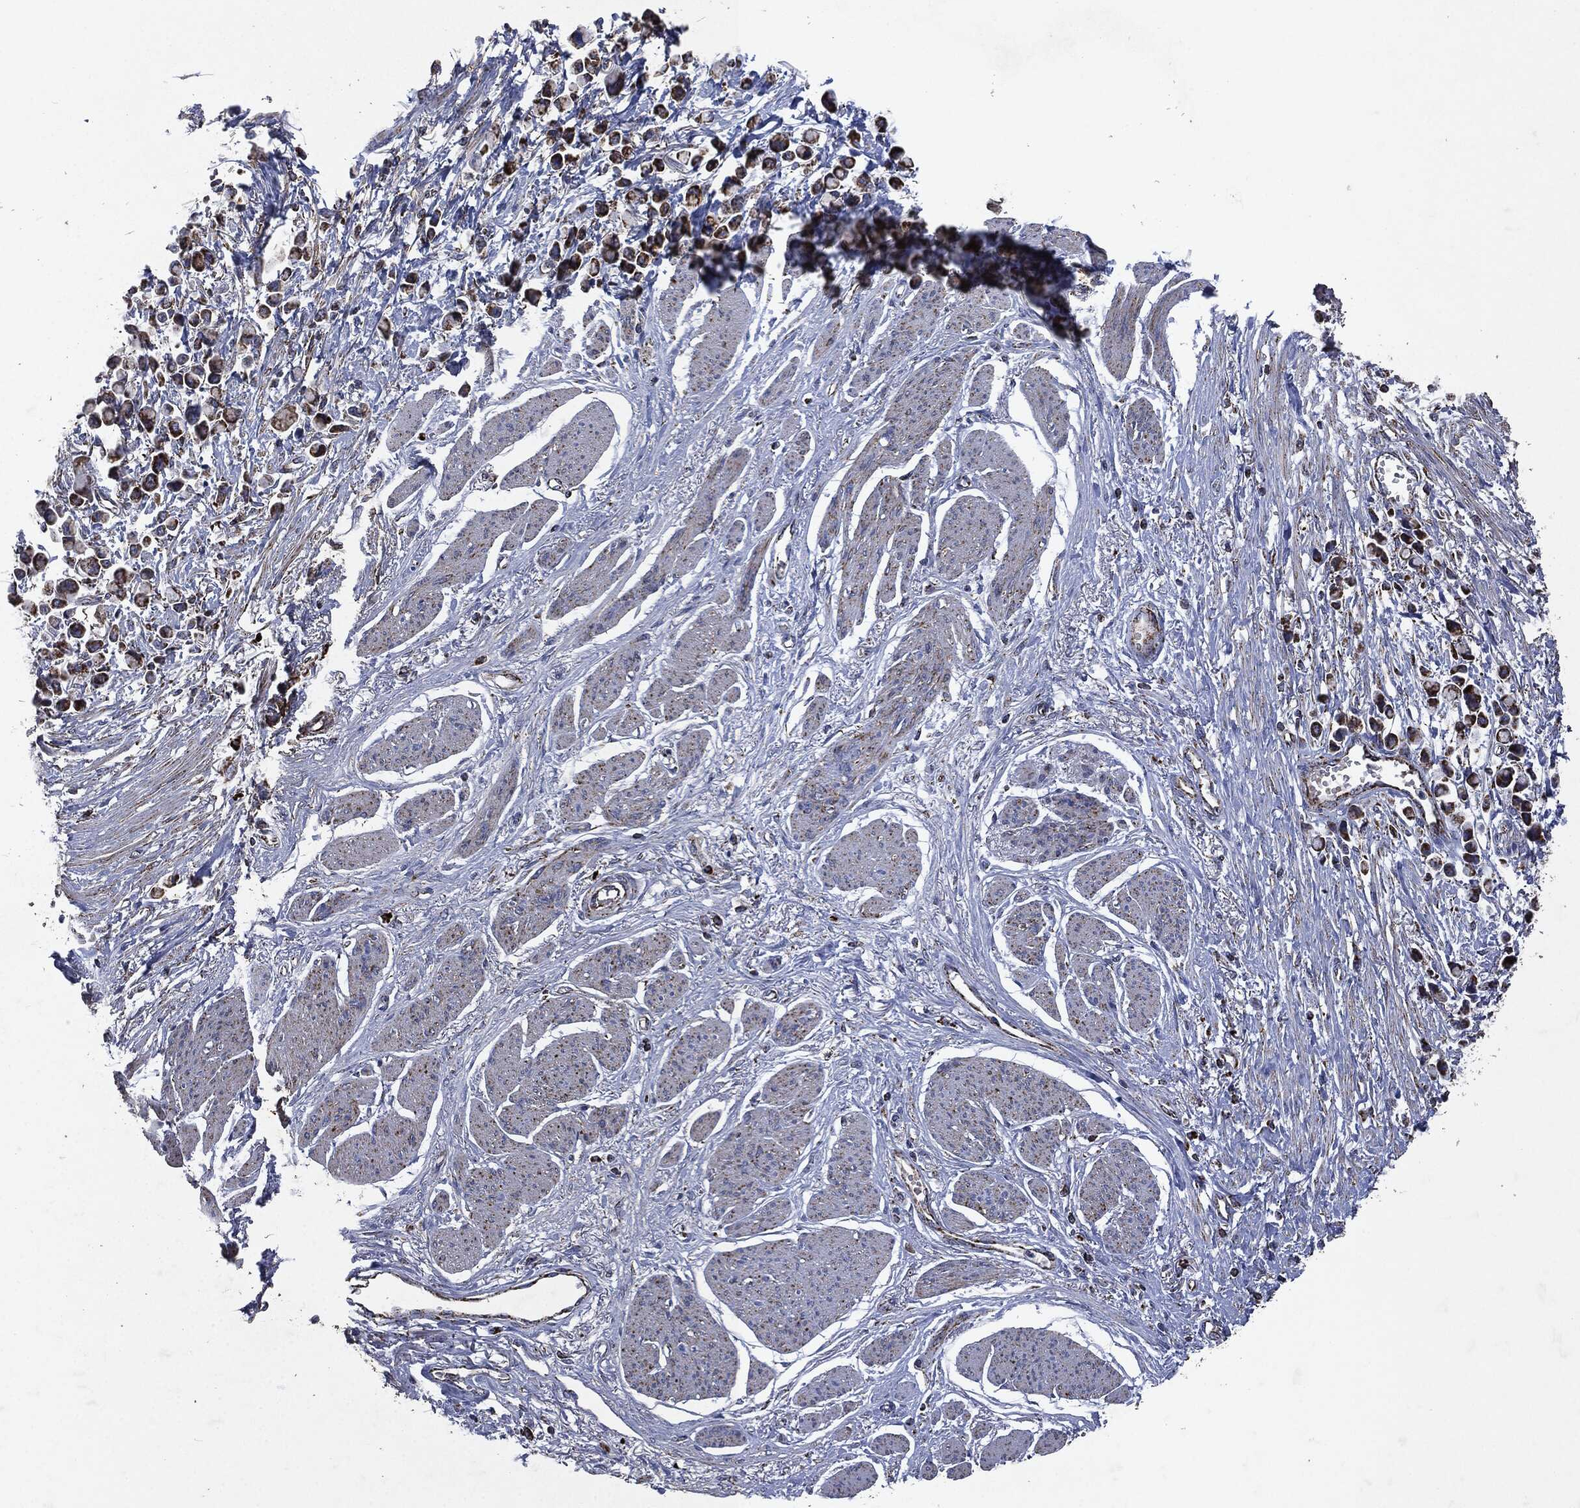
{"staining": {"intensity": "strong", "quantity": ">75%", "location": "cytoplasmic/membranous"}, "tissue": "stomach cancer", "cell_type": "Tumor cells", "image_type": "cancer", "snomed": [{"axis": "morphology", "description": "Adenocarcinoma, NOS"}, {"axis": "topography", "description": "Stomach"}], "caption": "Immunohistochemistry micrograph of stomach adenocarcinoma stained for a protein (brown), which shows high levels of strong cytoplasmic/membranous expression in about >75% of tumor cells.", "gene": "RYK", "patient": {"sex": "female", "age": 81}}